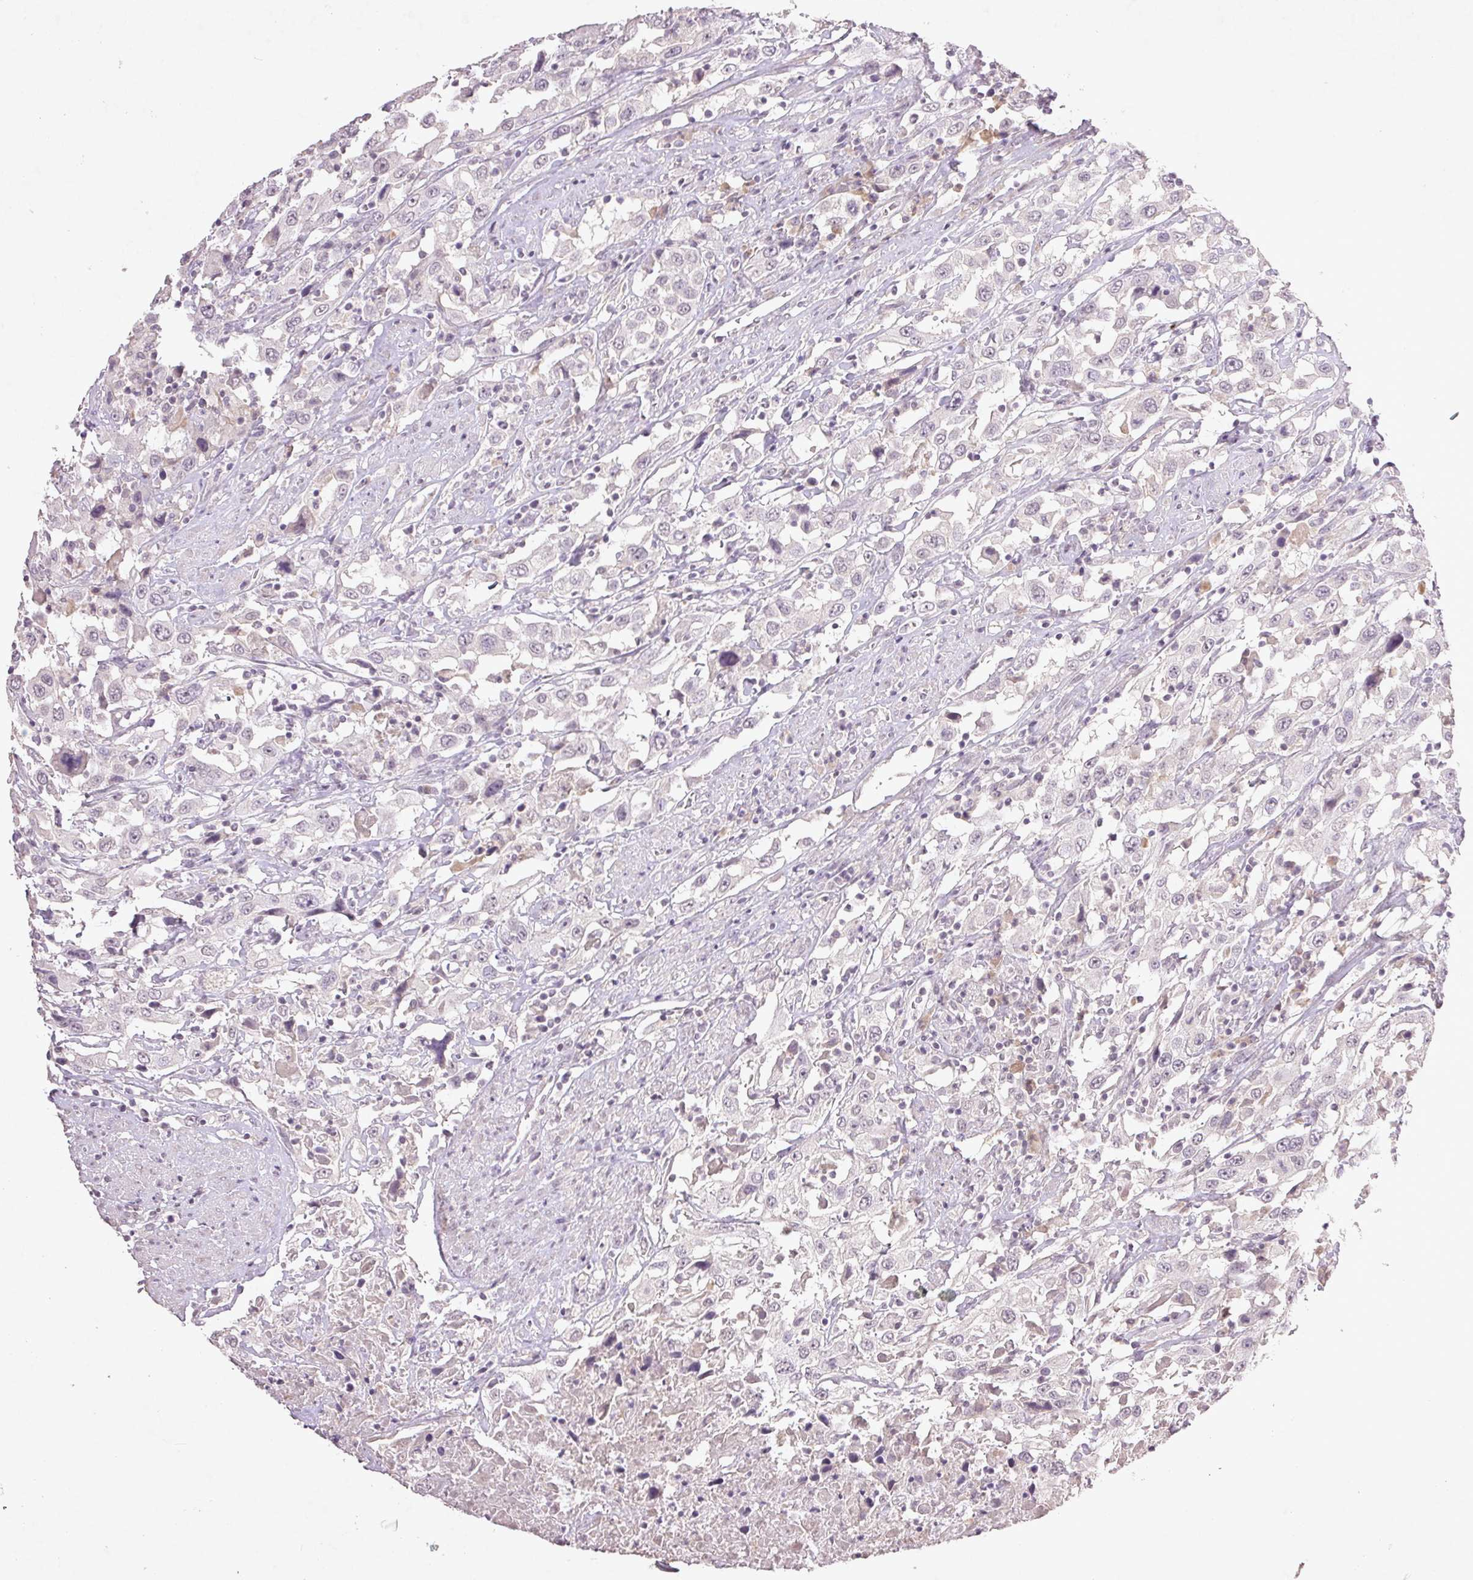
{"staining": {"intensity": "negative", "quantity": "none", "location": "none"}, "tissue": "urothelial cancer", "cell_type": "Tumor cells", "image_type": "cancer", "snomed": [{"axis": "morphology", "description": "Urothelial carcinoma, High grade"}, {"axis": "topography", "description": "Urinary bladder"}], "caption": "This is a photomicrograph of IHC staining of high-grade urothelial carcinoma, which shows no positivity in tumor cells.", "gene": "FAM168B", "patient": {"sex": "male", "age": 61}}